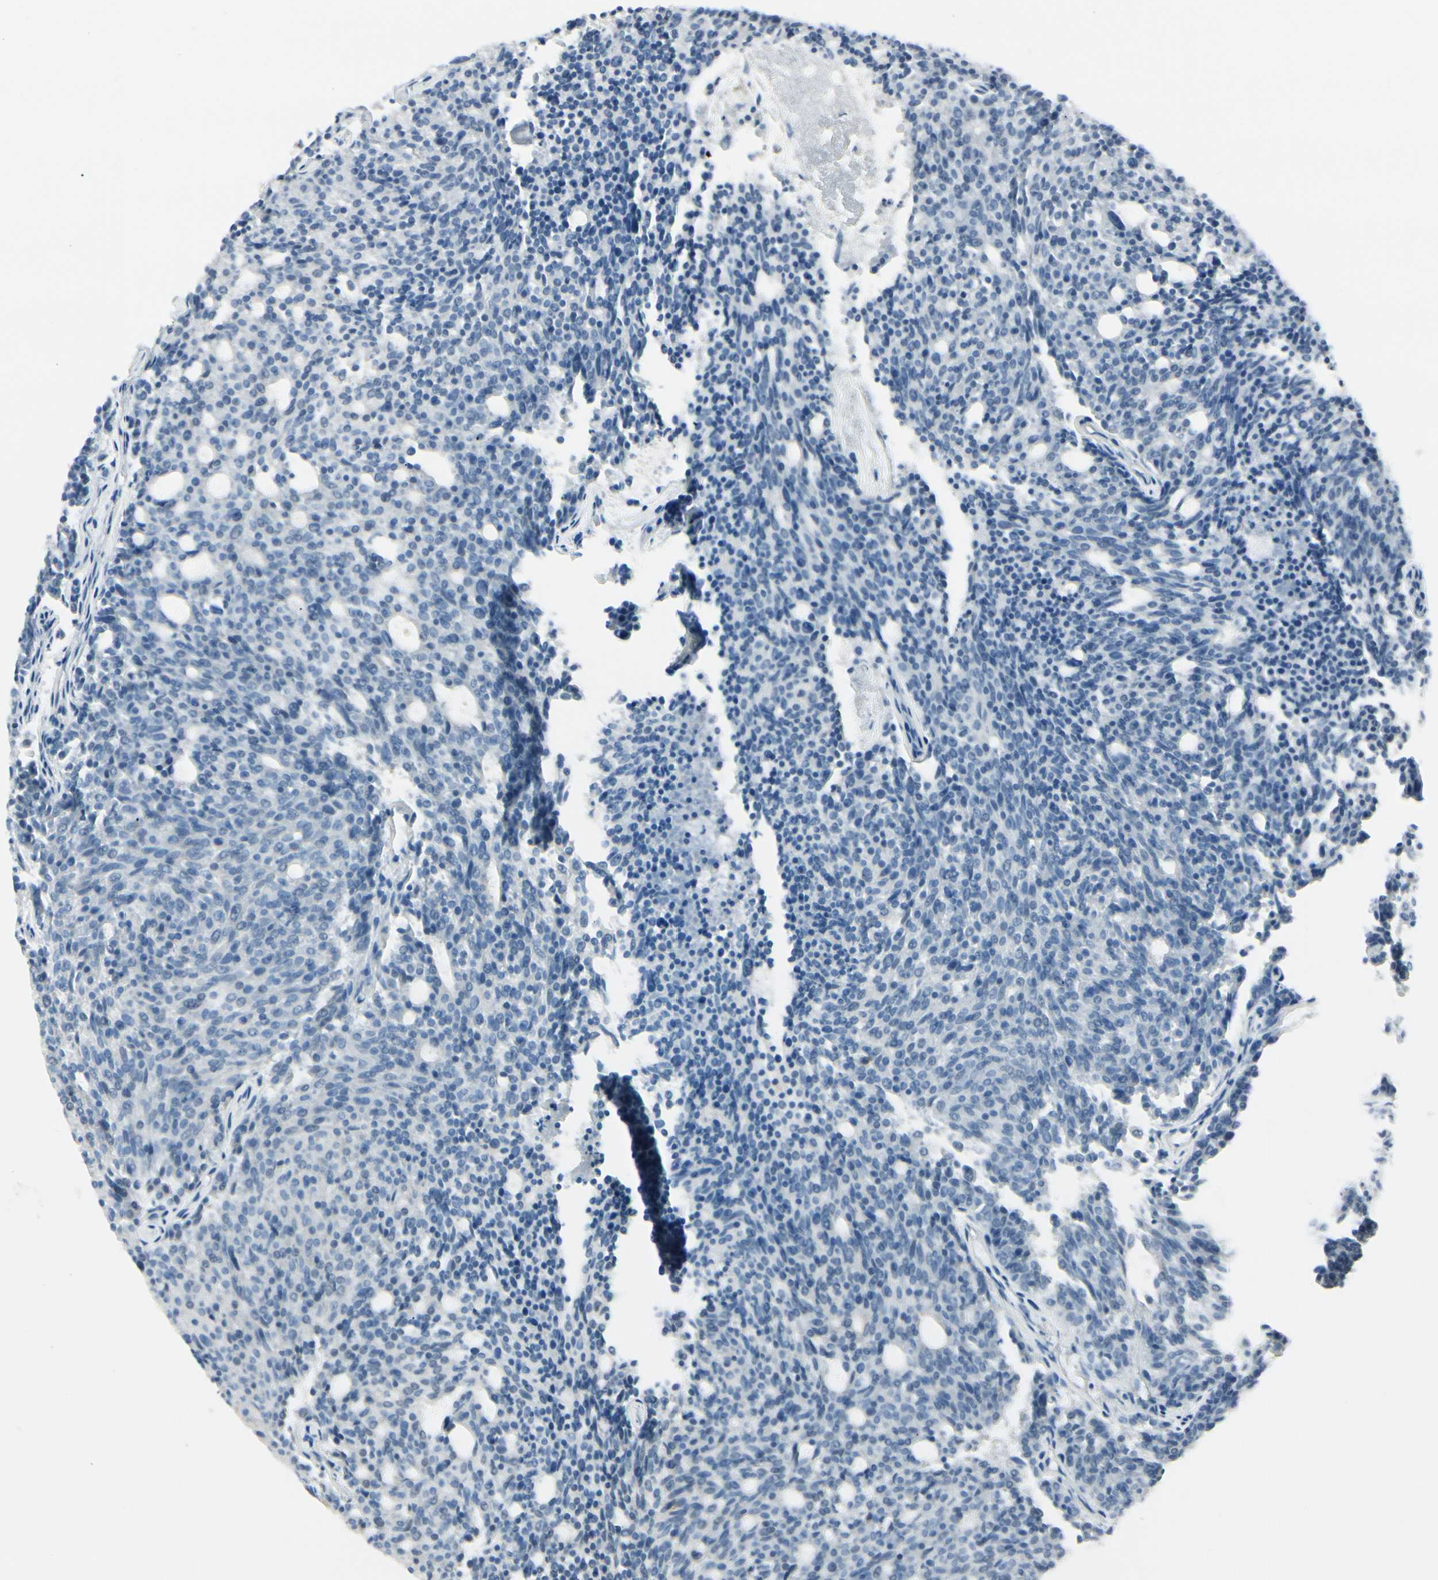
{"staining": {"intensity": "negative", "quantity": "none", "location": "none"}, "tissue": "carcinoid", "cell_type": "Tumor cells", "image_type": "cancer", "snomed": [{"axis": "morphology", "description": "Carcinoid, malignant, NOS"}, {"axis": "topography", "description": "Pancreas"}], "caption": "Photomicrograph shows no protein staining in tumor cells of malignant carcinoid tissue.", "gene": "CDHR5", "patient": {"sex": "female", "age": 54}}